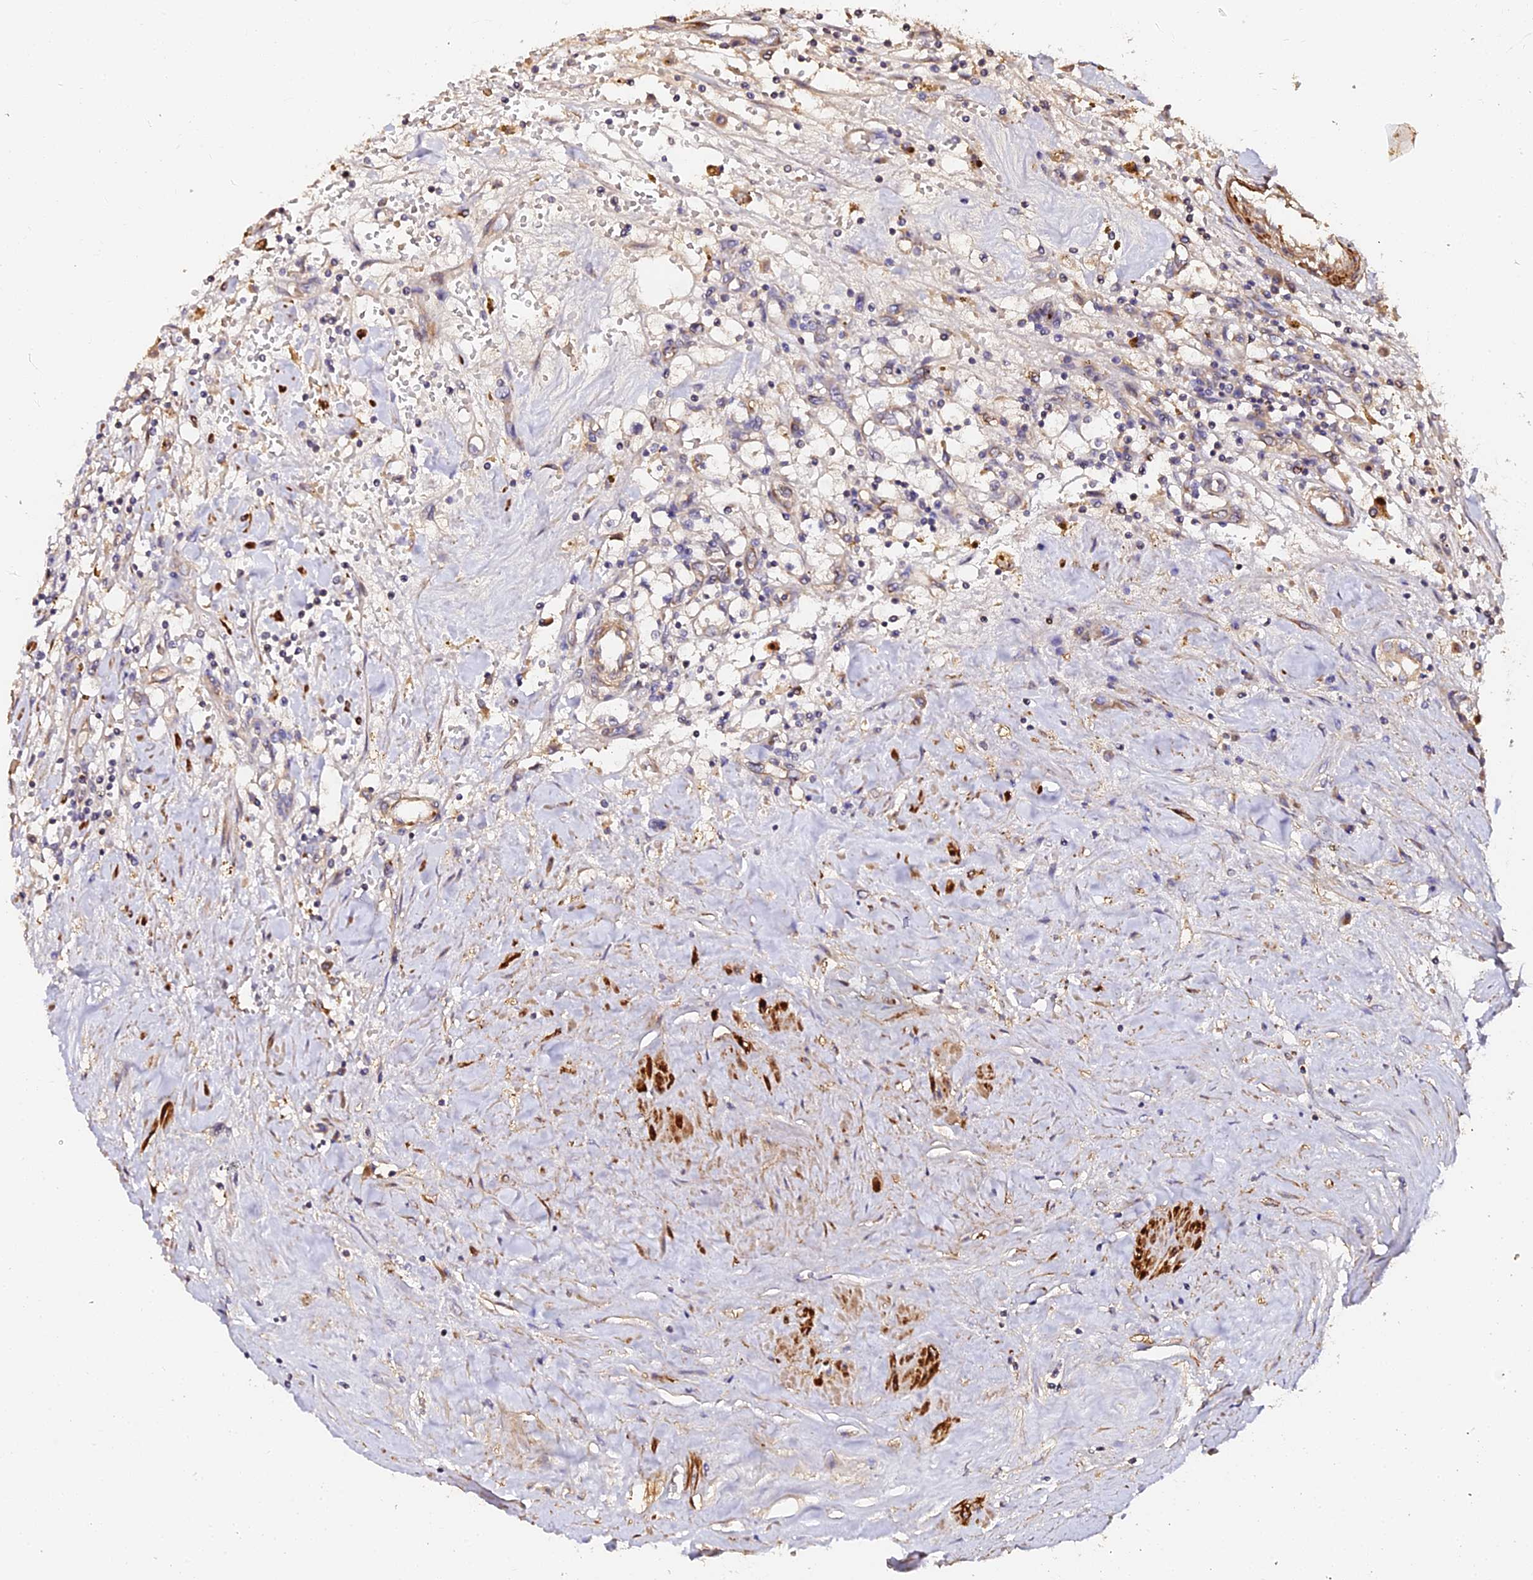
{"staining": {"intensity": "negative", "quantity": "none", "location": "none"}, "tissue": "renal cancer", "cell_type": "Tumor cells", "image_type": "cancer", "snomed": [{"axis": "morphology", "description": "Adenocarcinoma, NOS"}, {"axis": "topography", "description": "Kidney"}], "caption": "Image shows no significant protein expression in tumor cells of adenocarcinoma (renal). The staining was performed using DAB to visualize the protein expression in brown, while the nuclei were stained in blue with hematoxylin (Magnification: 20x).", "gene": "TDO2", "patient": {"sex": "male", "age": 56}}